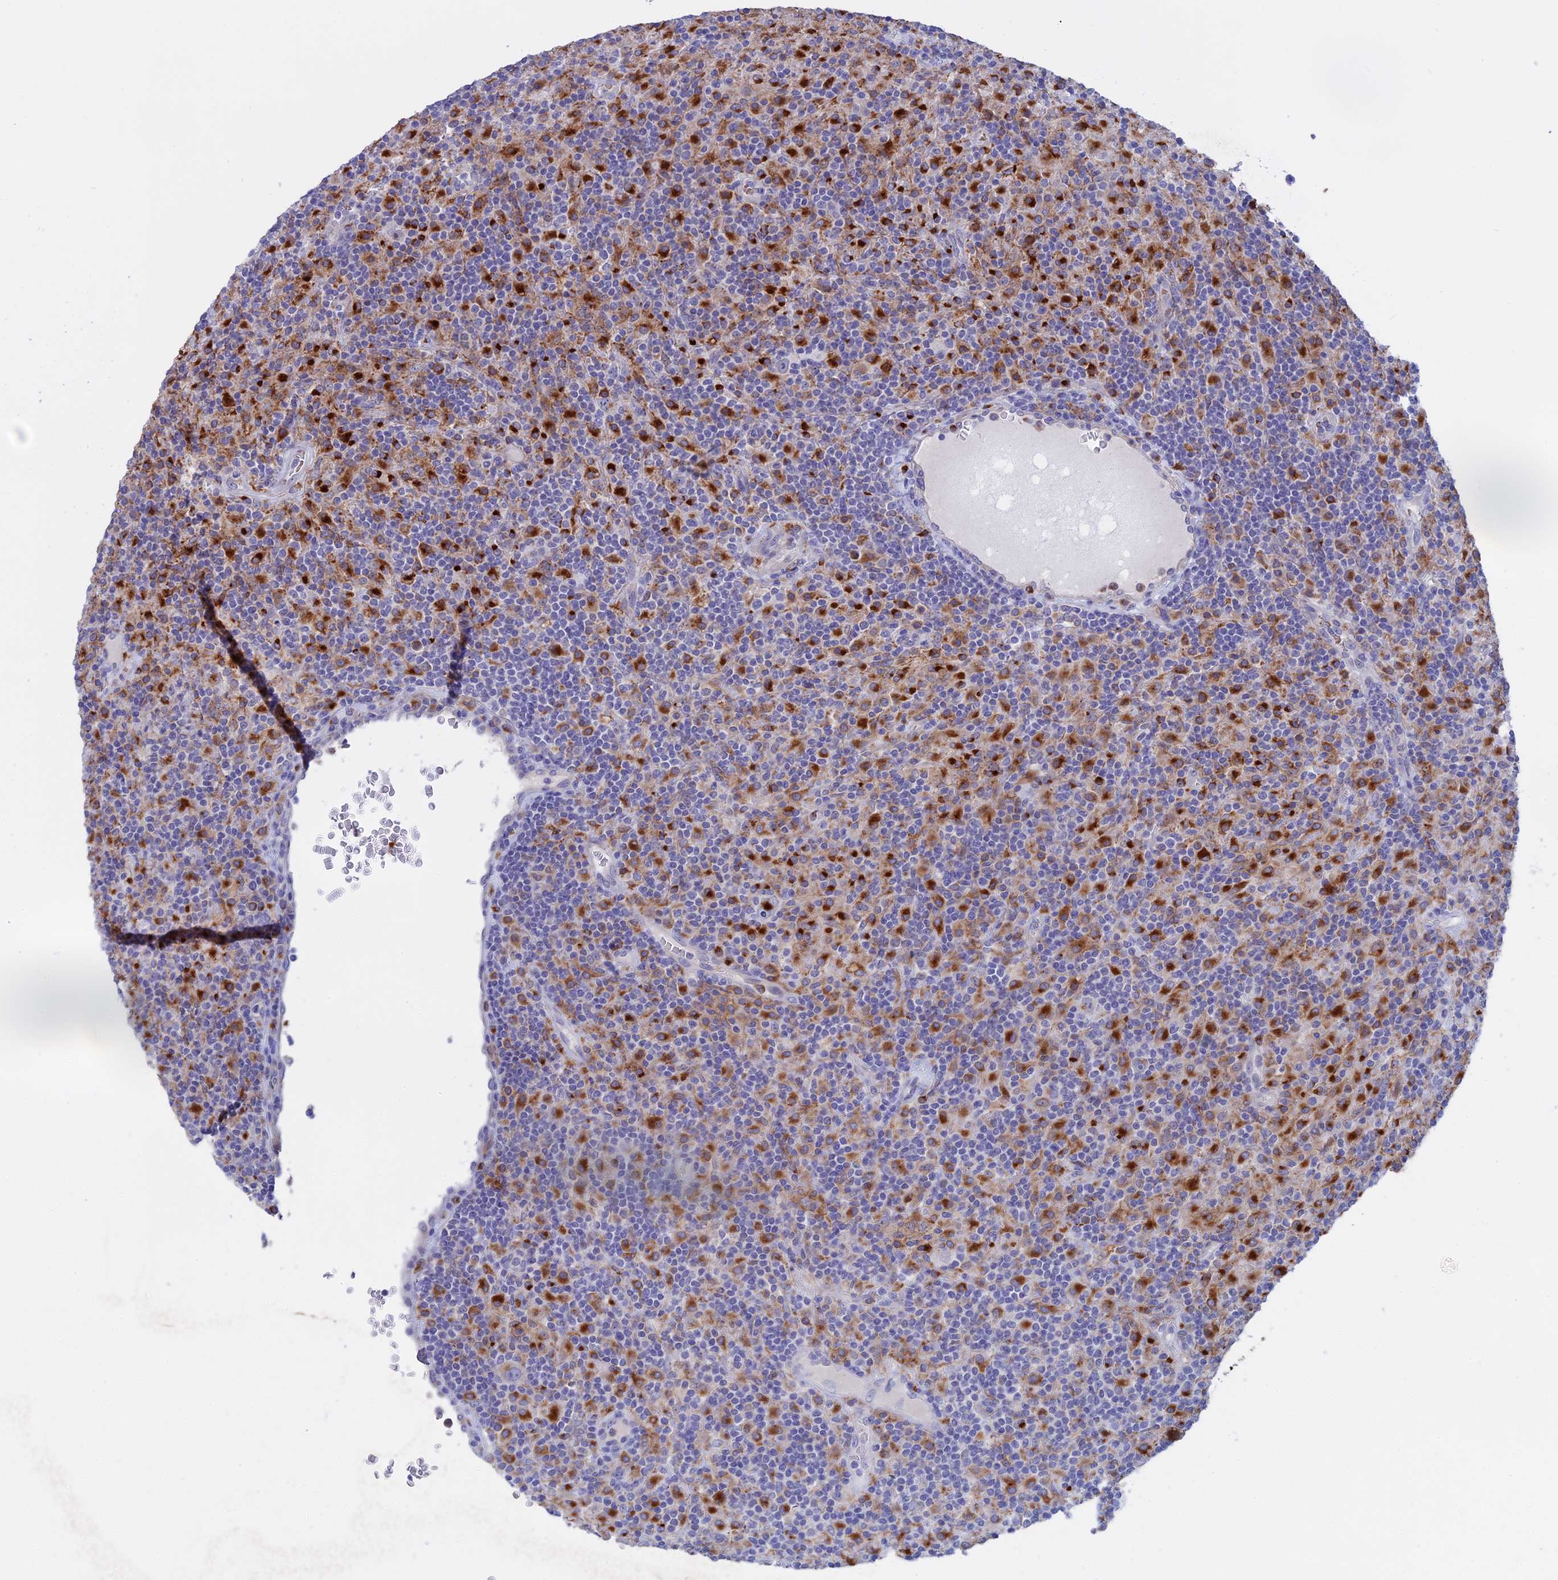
{"staining": {"intensity": "weak", "quantity": ">75%", "location": "cytoplasmic/membranous"}, "tissue": "lymphoma", "cell_type": "Tumor cells", "image_type": "cancer", "snomed": [{"axis": "morphology", "description": "Hodgkin's disease, NOS"}, {"axis": "topography", "description": "Lymph node"}], "caption": "Protein expression analysis of lymphoma reveals weak cytoplasmic/membranous staining in approximately >75% of tumor cells.", "gene": "SLC2A6", "patient": {"sex": "male", "age": 70}}